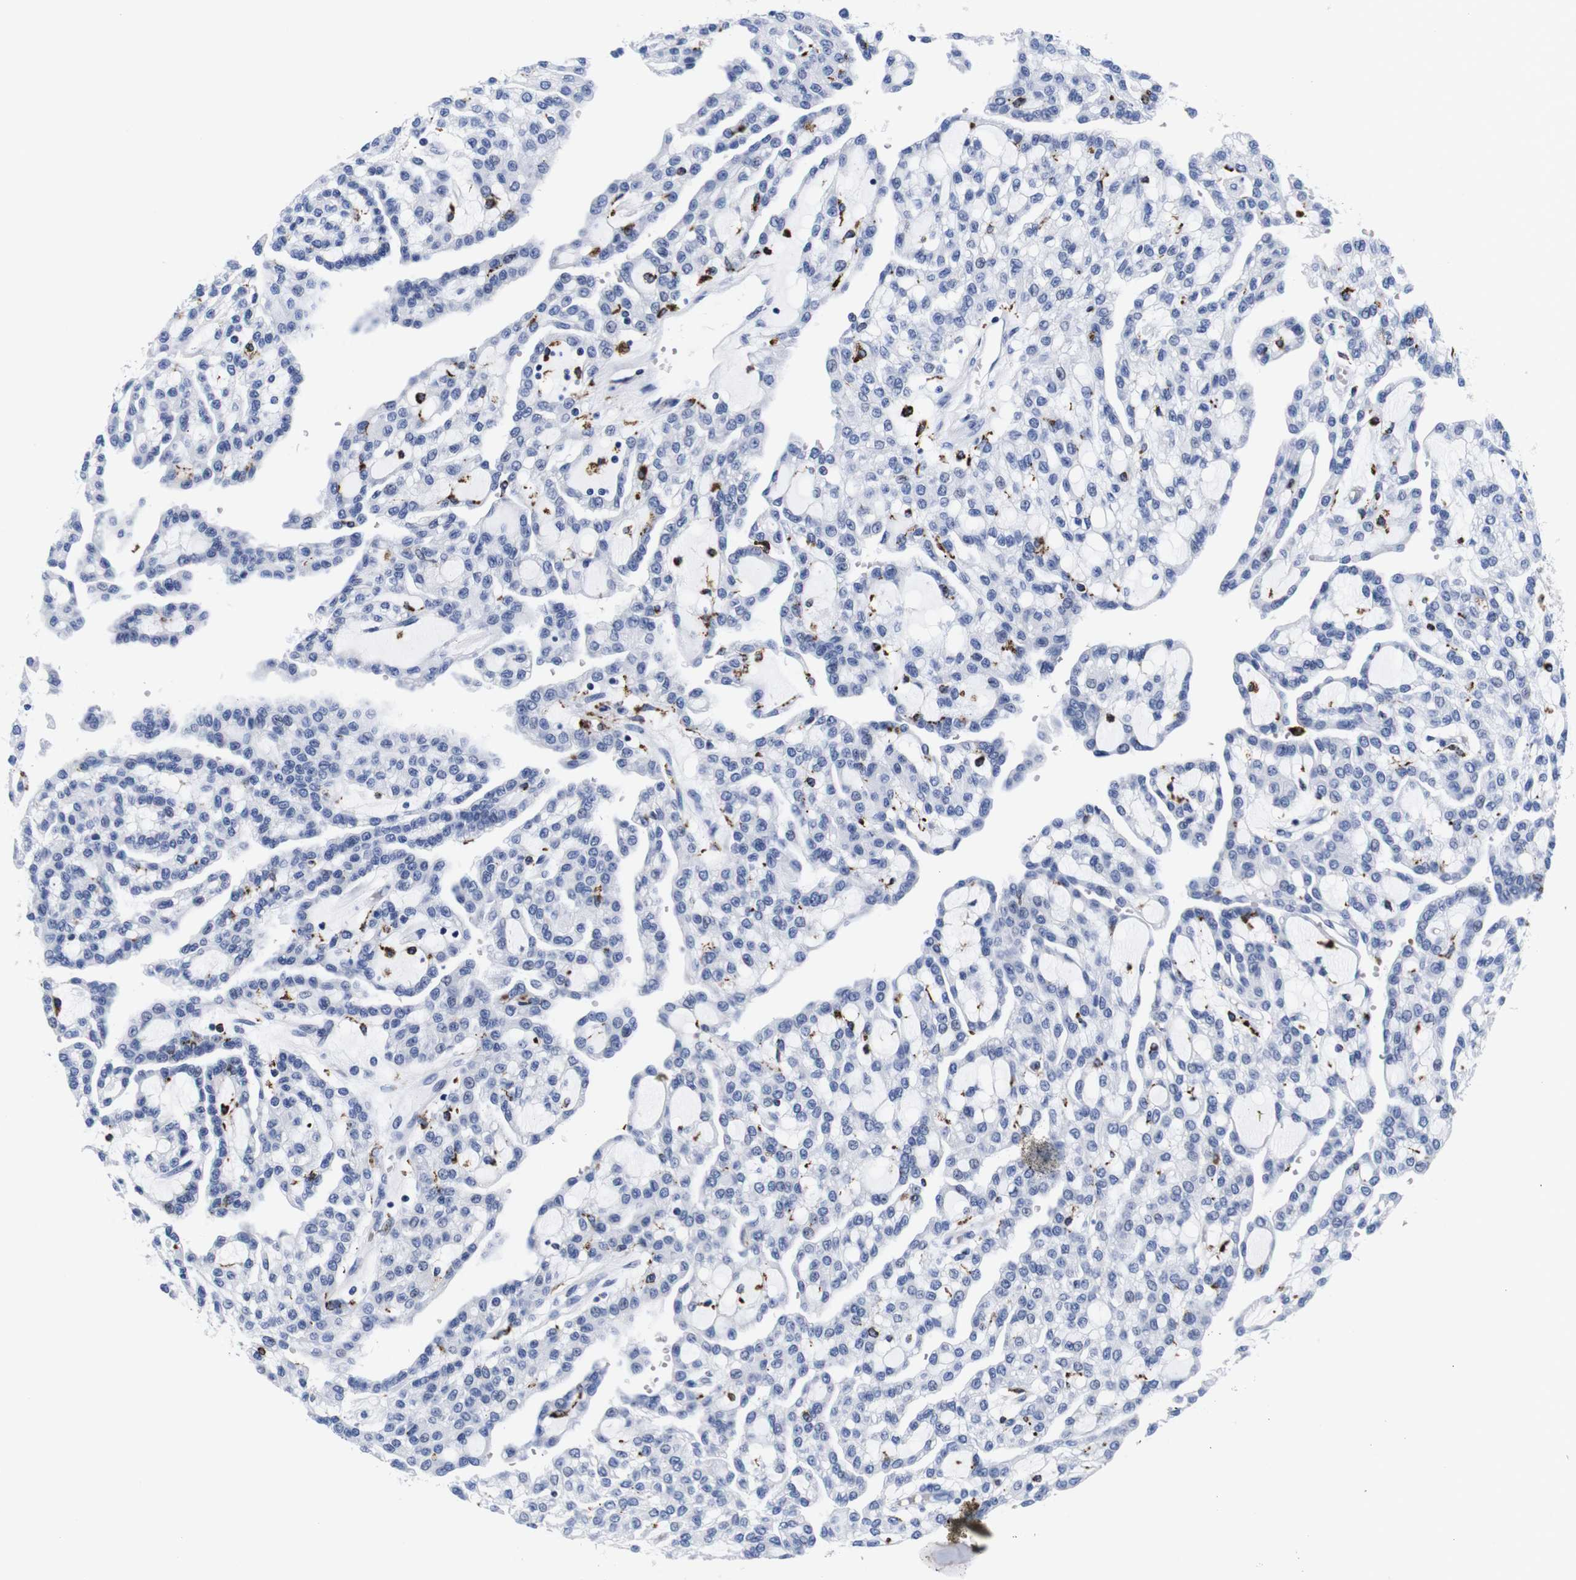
{"staining": {"intensity": "negative", "quantity": "none", "location": "none"}, "tissue": "renal cancer", "cell_type": "Tumor cells", "image_type": "cancer", "snomed": [{"axis": "morphology", "description": "Adenocarcinoma, NOS"}, {"axis": "topography", "description": "Kidney"}], "caption": "High magnification brightfield microscopy of renal adenocarcinoma stained with DAB (3,3'-diaminobenzidine) (brown) and counterstained with hematoxylin (blue): tumor cells show no significant expression.", "gene": "HLA-DMB", "patient": {"sex": "male", "age": 63}}